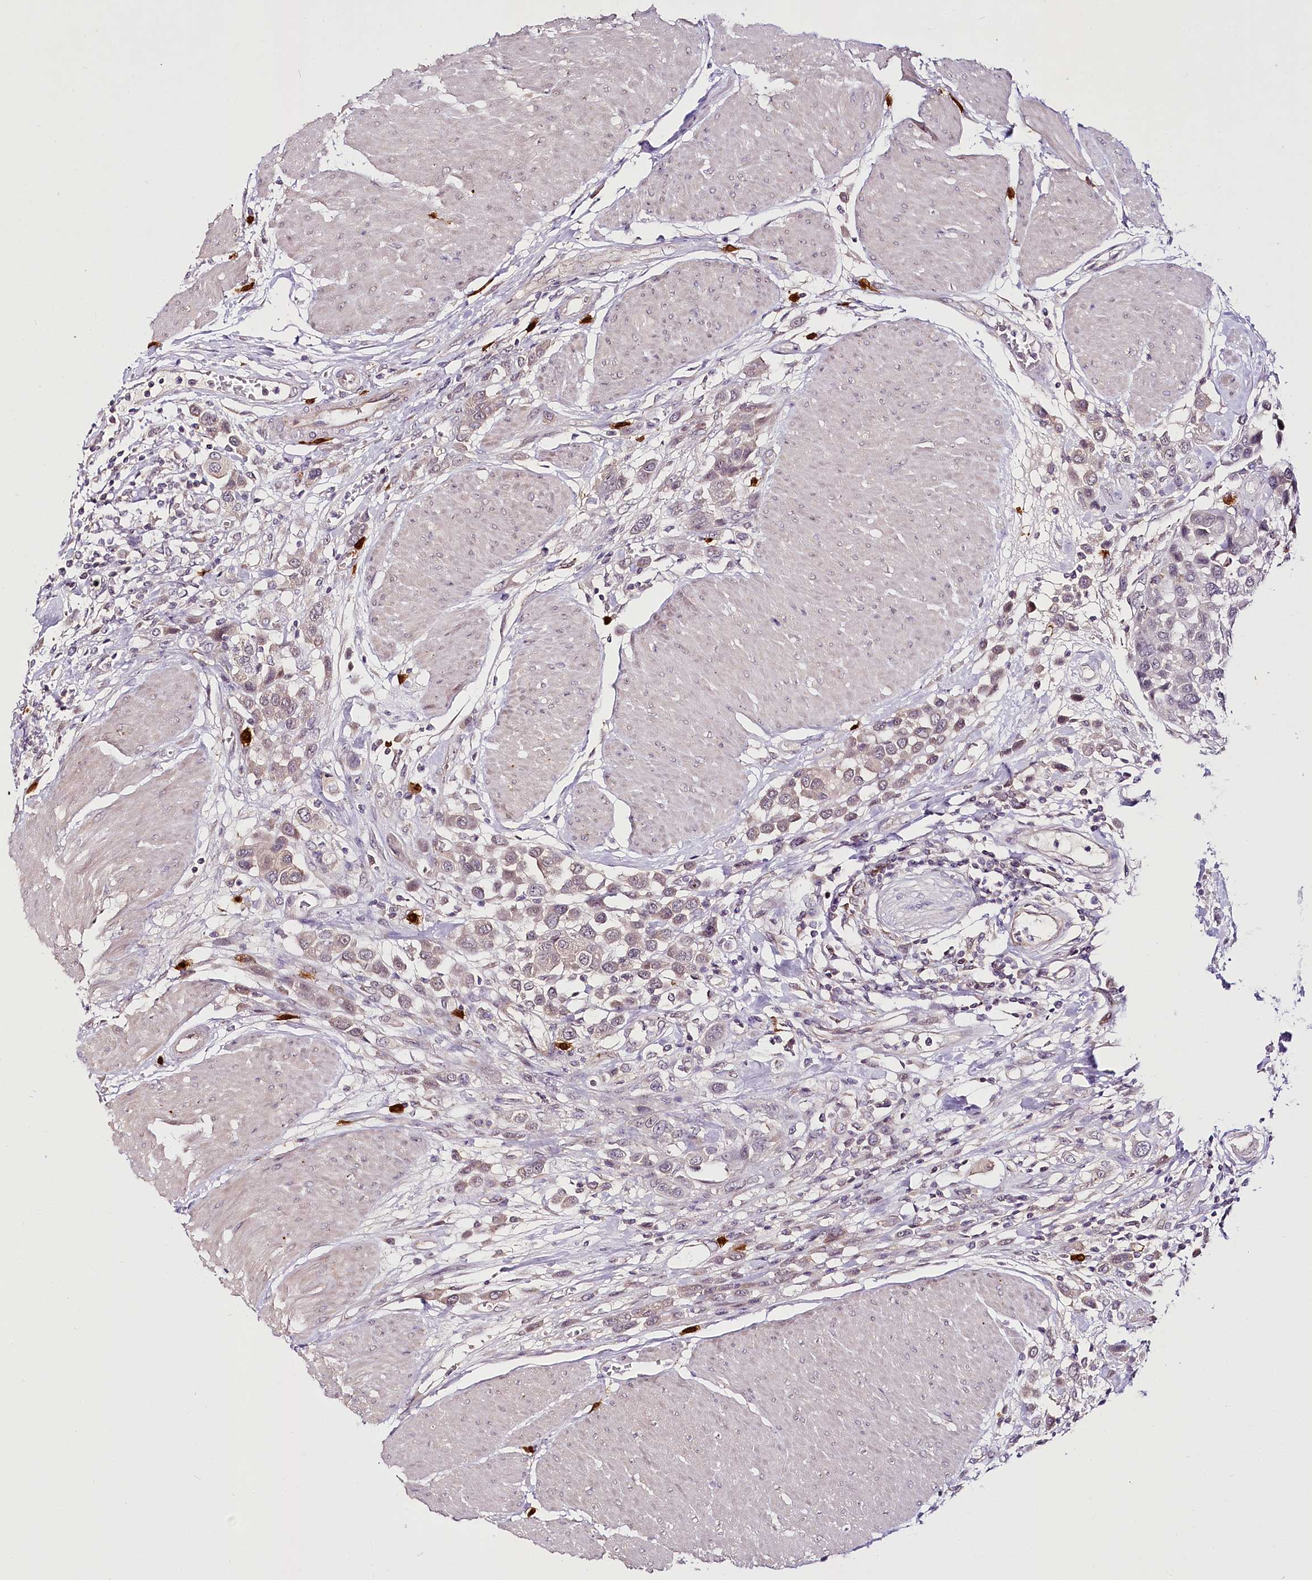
{"staining": {"intensity": "negative", "quantity": "none", "location": "none"}, "tissue": "urothelial cancer", "cell_type": "Tumor cells", "image_type": "cancer", "snomed": [{"axis": "morphology", "description": "Urothelial carcinoma, High grade"}, {"axis": "topography", "description": "Urinary bladder"}], "caption": "Human urothelial cancer stained for a protein using immunohistochemistry (IHC) reveals no positivity in tumor cells.", "gene": "VWA5A", "patient": {"sex": "male", "age": 50}}